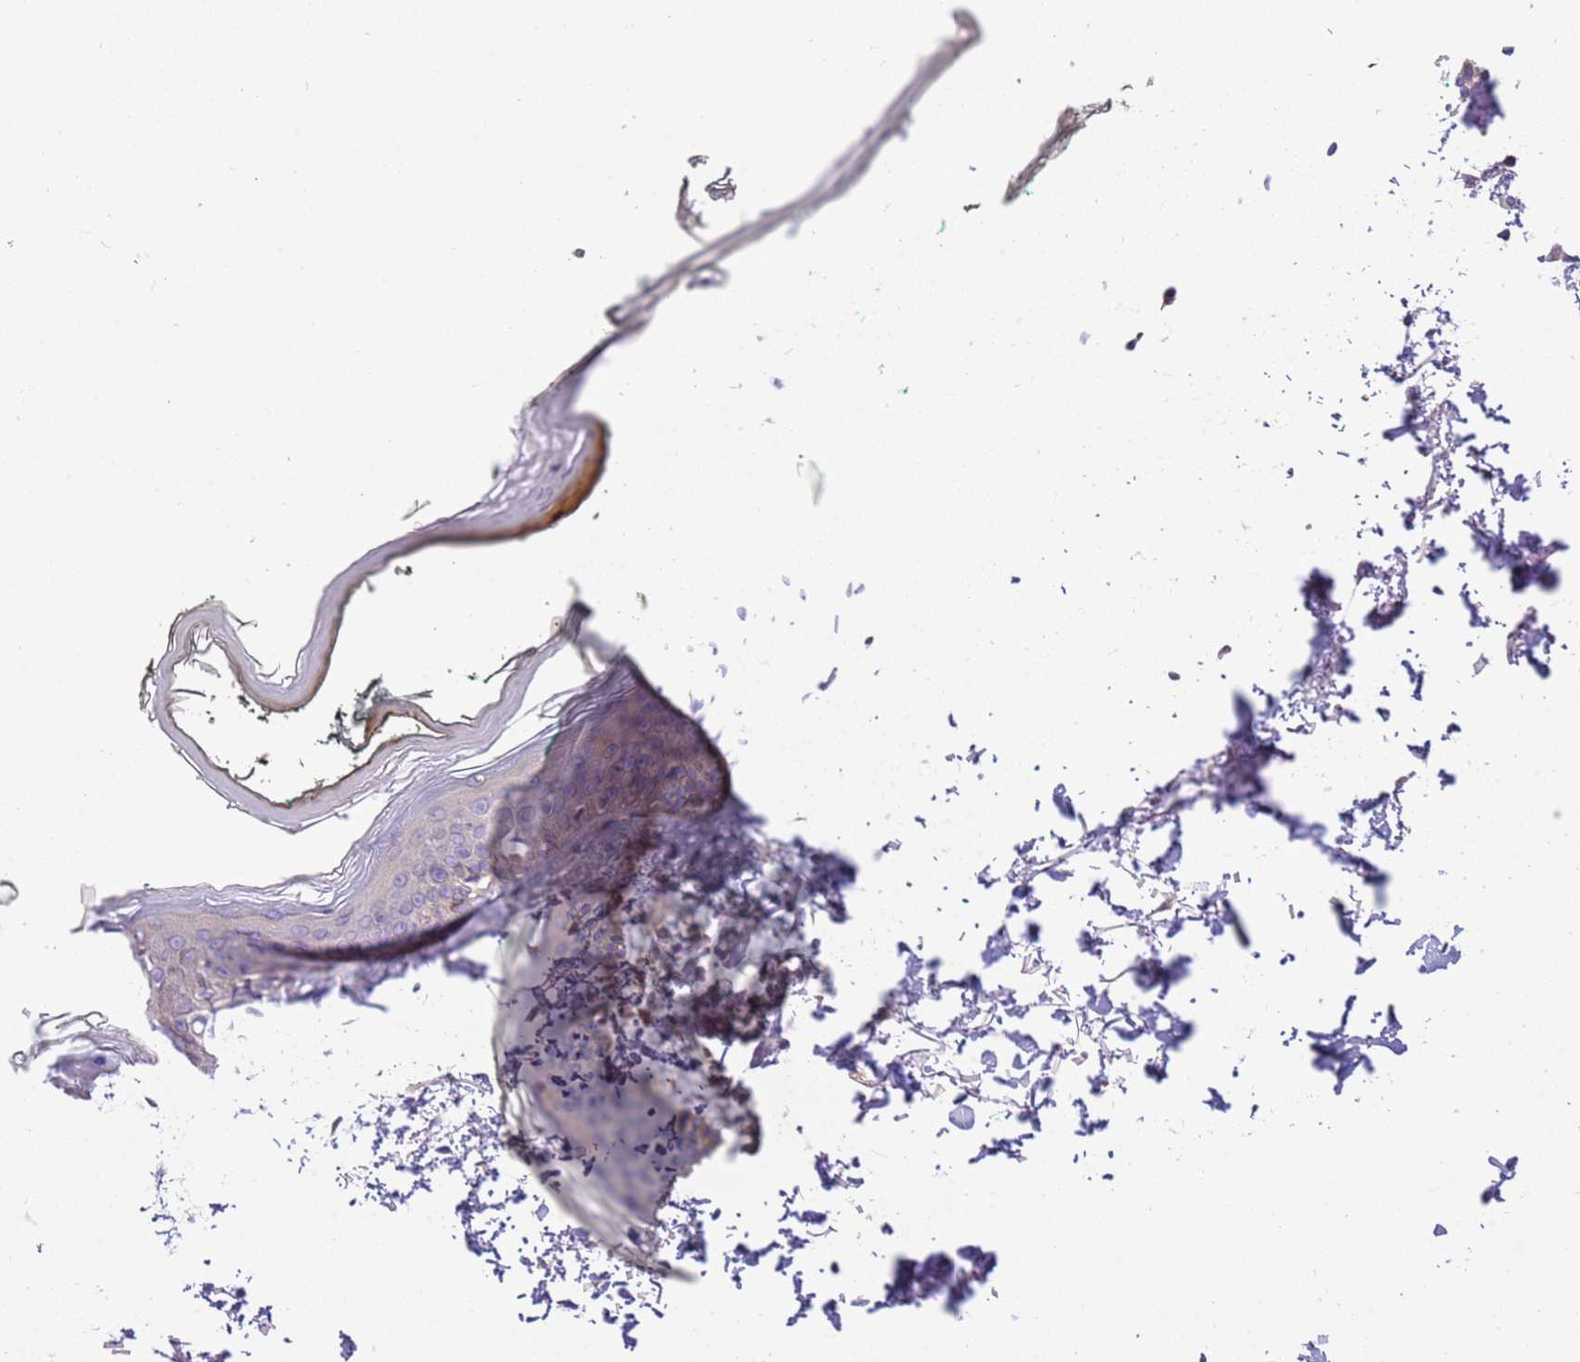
{"staining": {"intensity": "negative", "quantity": "none", "location": "none"}, "tissue": "skin", "cell_type": "Fibroblasts", "image_type": "normal", "snomed": [{"axis": "morphology", "description": "Normal tissue, NOS"}, {"axis": "topography", "description": "Skin"}], "caption": "This is an immunohistochemistry (IHC) photomicrograph of normal human skin. There is no staining in fibroblasts.", "gene": "STIP1", "patient": {"sex": "male", "age": 62}}